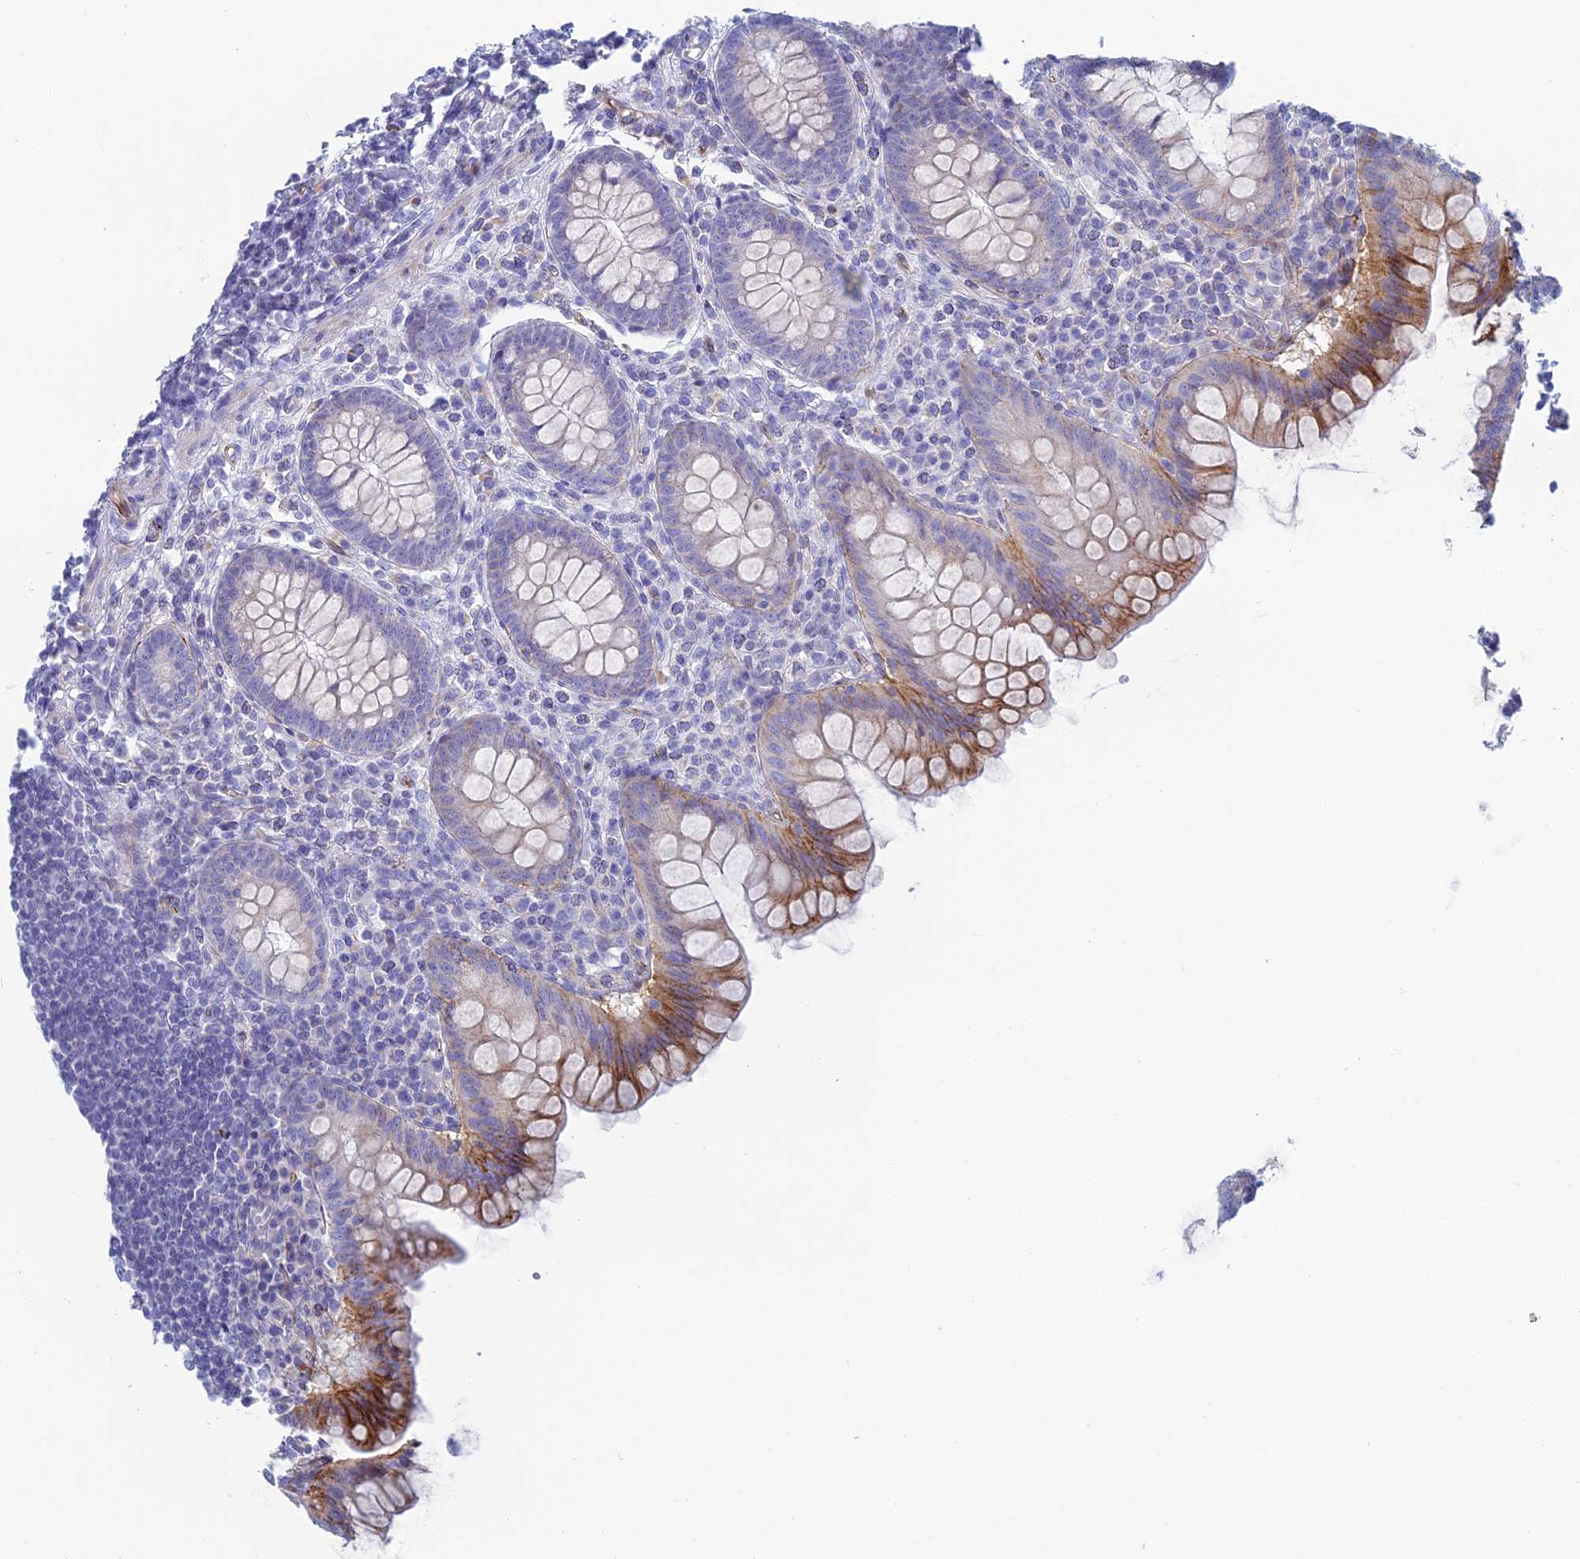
{"staining": {"intensity": "strong", "quantity": "<25%", "location": "cytoplasmic/membranous"}, "tissue": "appendix", "cell_type": "Glandular cells", "image_type": "normal", "snomed": [{"axis": "morphology", "description": "Normal tissue, NOS"}, {"axis": "topography", "description": "Appendix"}], "caption": "Immunohistochemical staining of benign human appendix demonstrates strong cytoplasmic/membranous protein positivity in approximately <25% of glandular cells.", "gene": "FERD3L", "patient": {"sex": "female", "age": 33}}